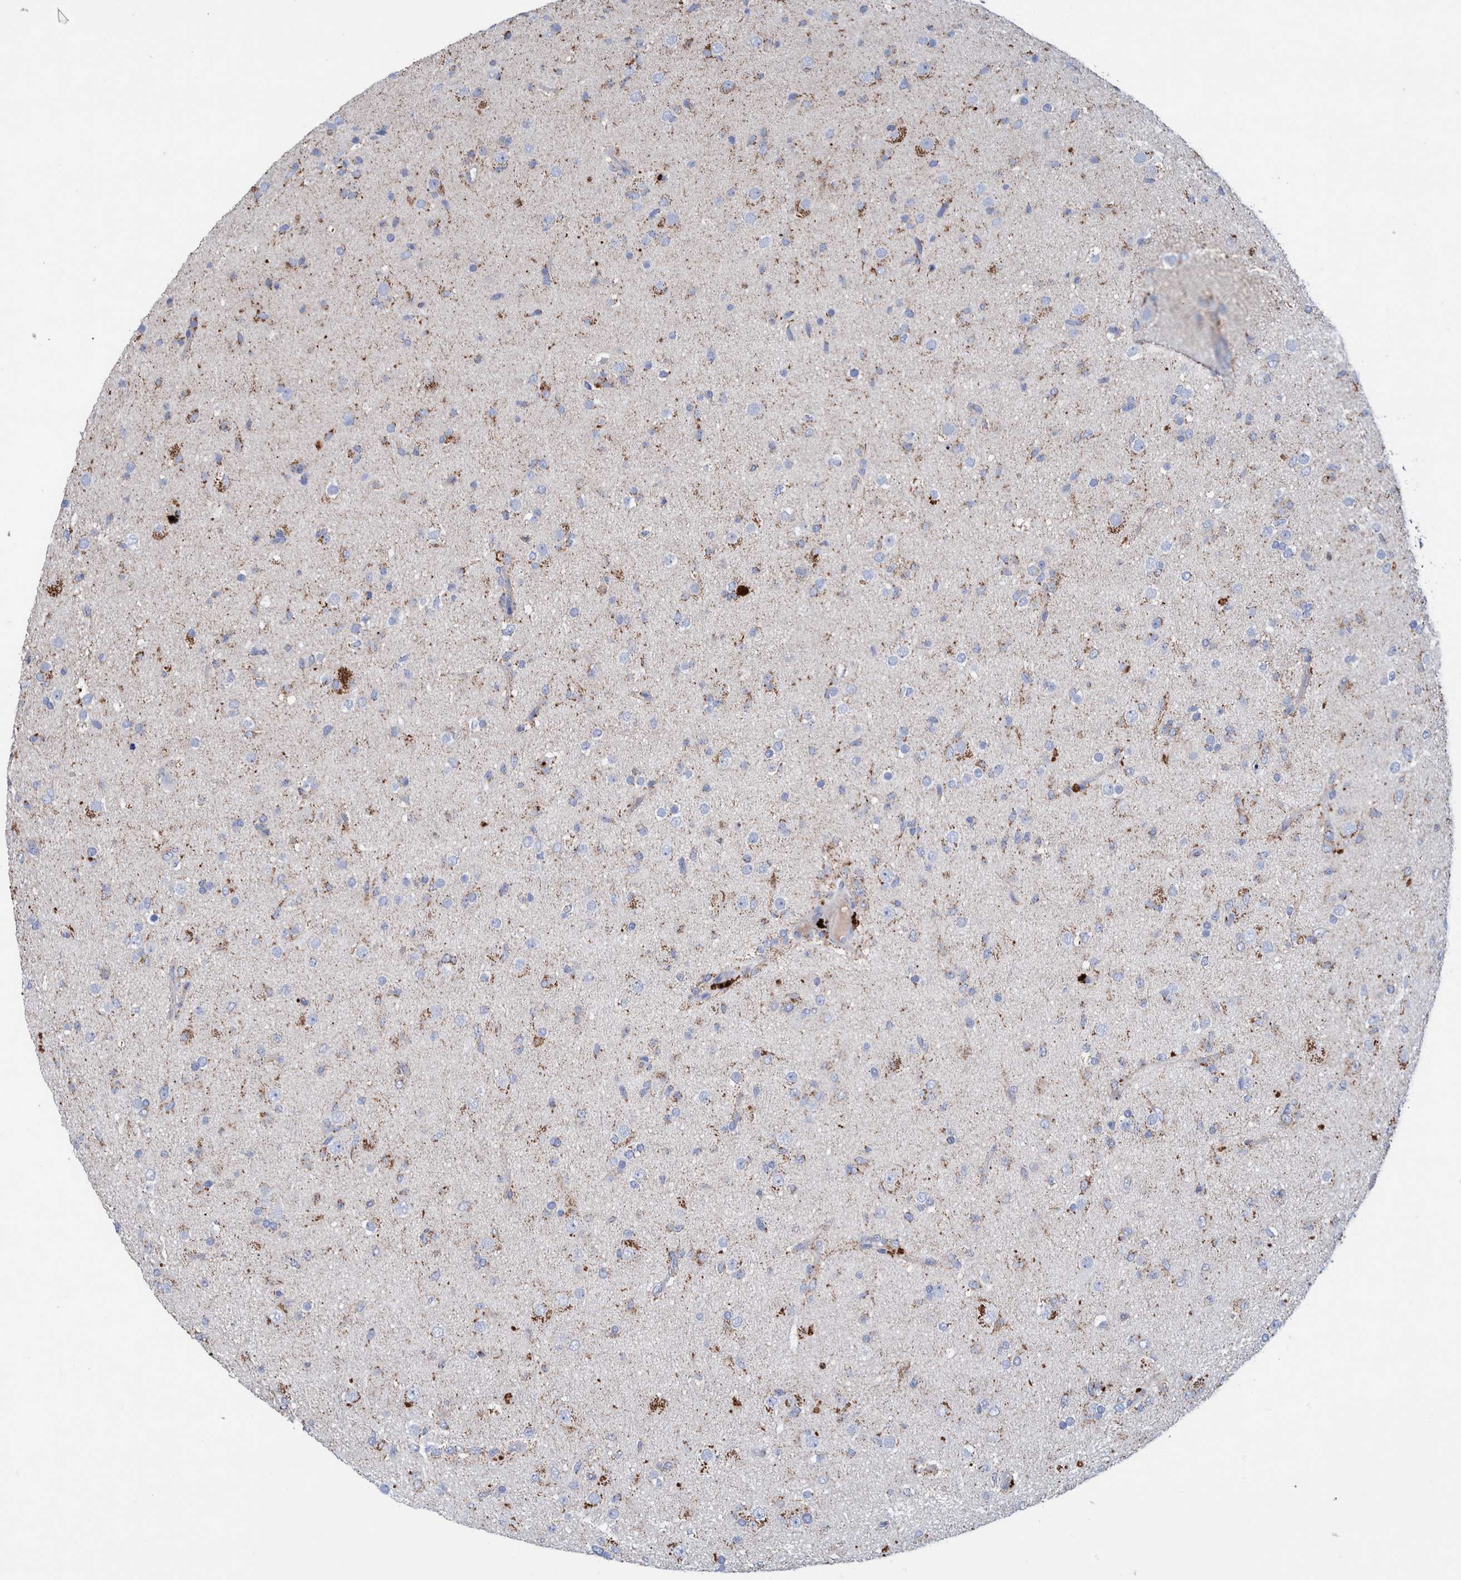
{"staining": {"intensity": "moderate", "quantity": "25%-75%", "location": "cytoplasmic/membranous"}, "tissue": "glioma", "cell_type": "Tumor cells", "image_type": "cancer", "snomed": [{"axis": "morphology", "description": "Glioma, malignant, Low grade"}, {"axis": "topography", "description": "Brain"}], "caption": "Moderate cytoplasmic/membranous protein positivity is present in approximately 25%-75% of tumor cells in glioma.", "gene": "DECR1", "patient": {"sex": "male", "age": 65}}